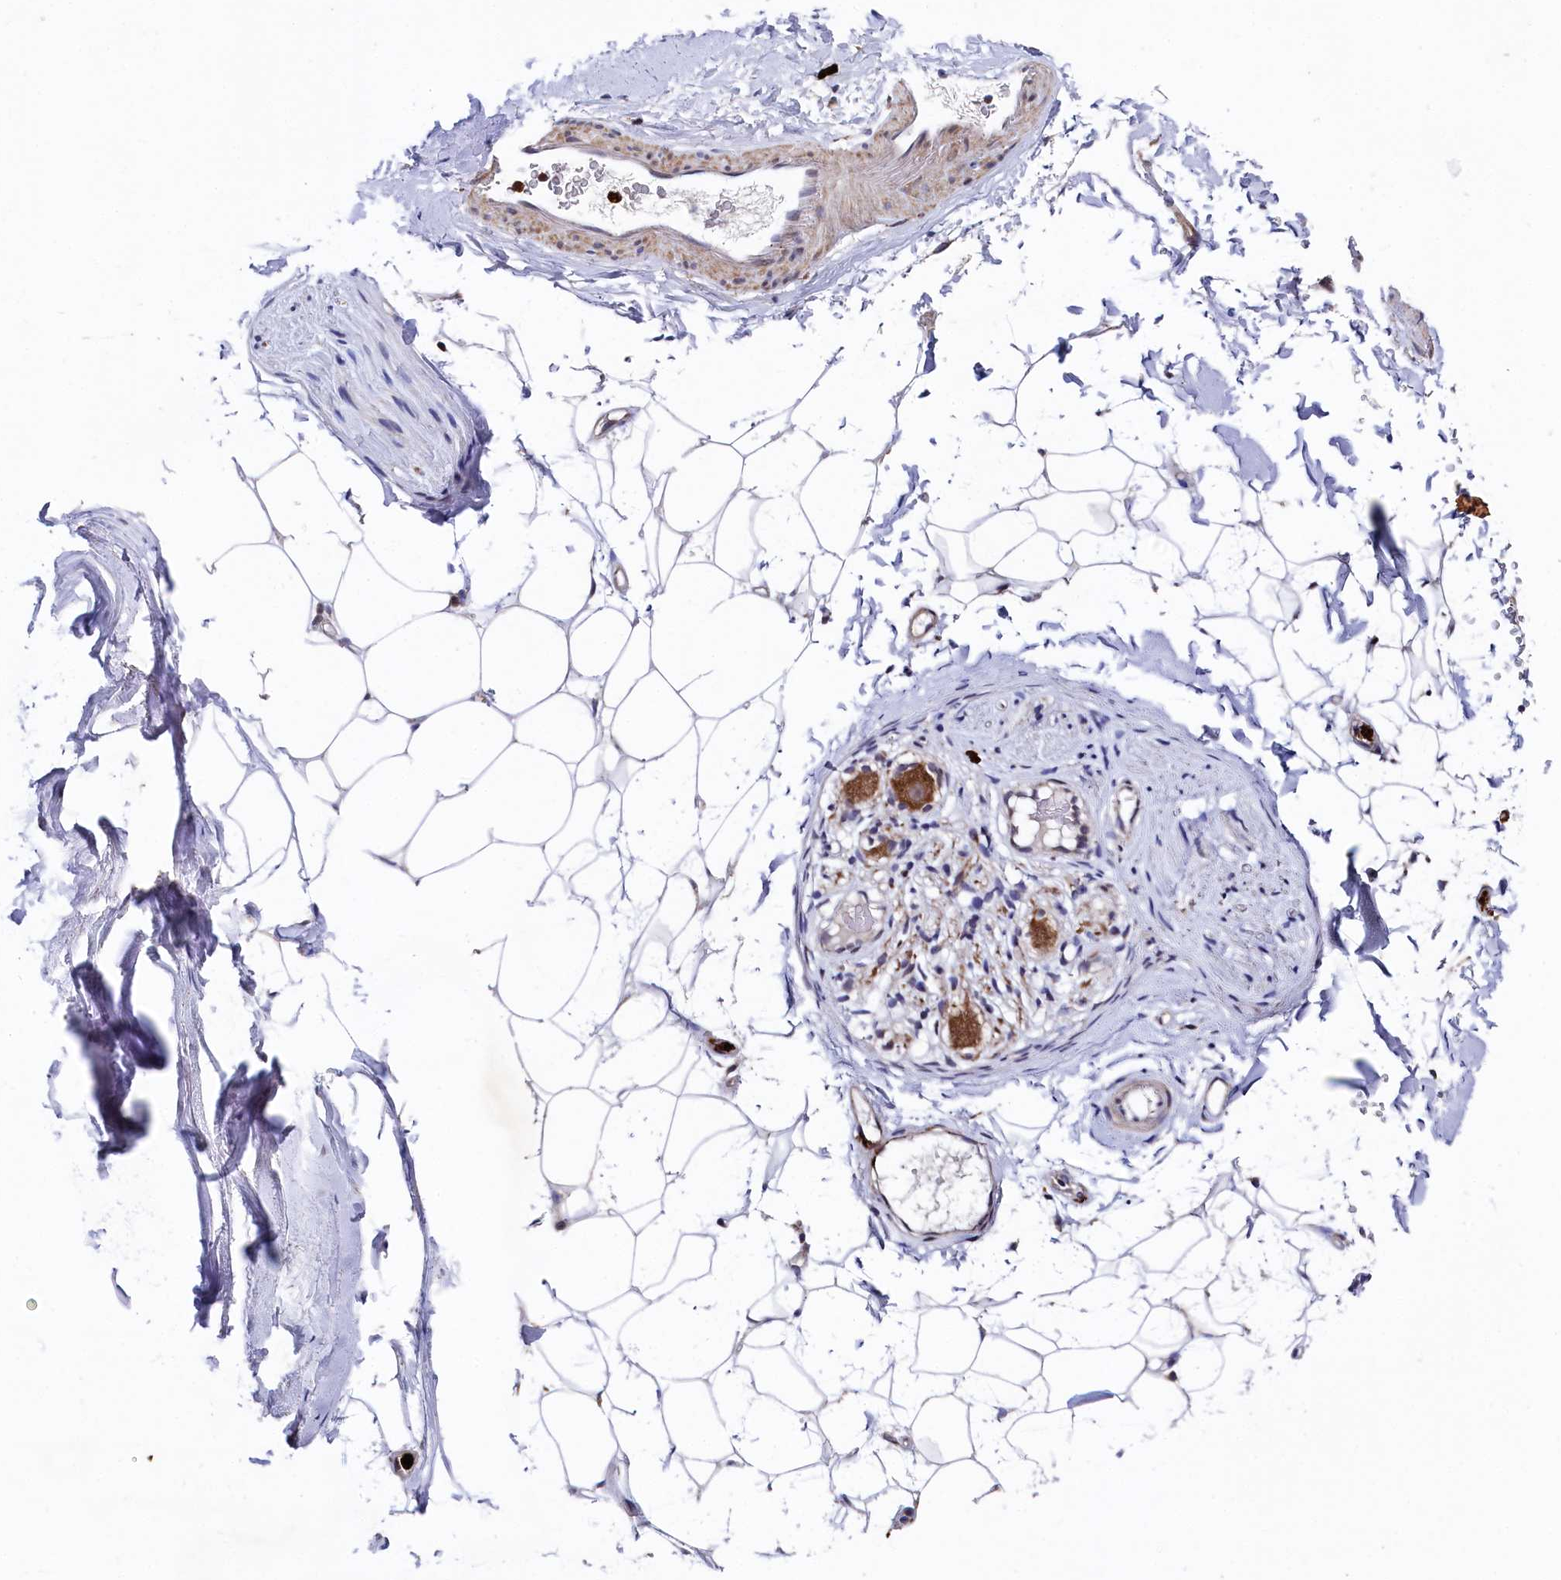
{"staining": {"intensity": "negative", "quantity": "none", "location": "none"}, "tissue": "adipose tissue", "cell_type": "Adipocytes", "image_type": "normal", "snomed": [{"axis": "morphology", "description": "Normal tissue, NOS"}, {"axis": "topography", "description": "Cartilage tissue"}, {"axis": "topography", "description": "Bronchus"}], "caption": "IHC of benign human adipose tissue exhibits no staining in adipocytes. (Stains: DAB IHC with hematoxylin counter stain, Microscopy: brightfield microscopy at high magnification).", "gene": "CHCHD1", "patient": {"sex": "female", "age": 73}}